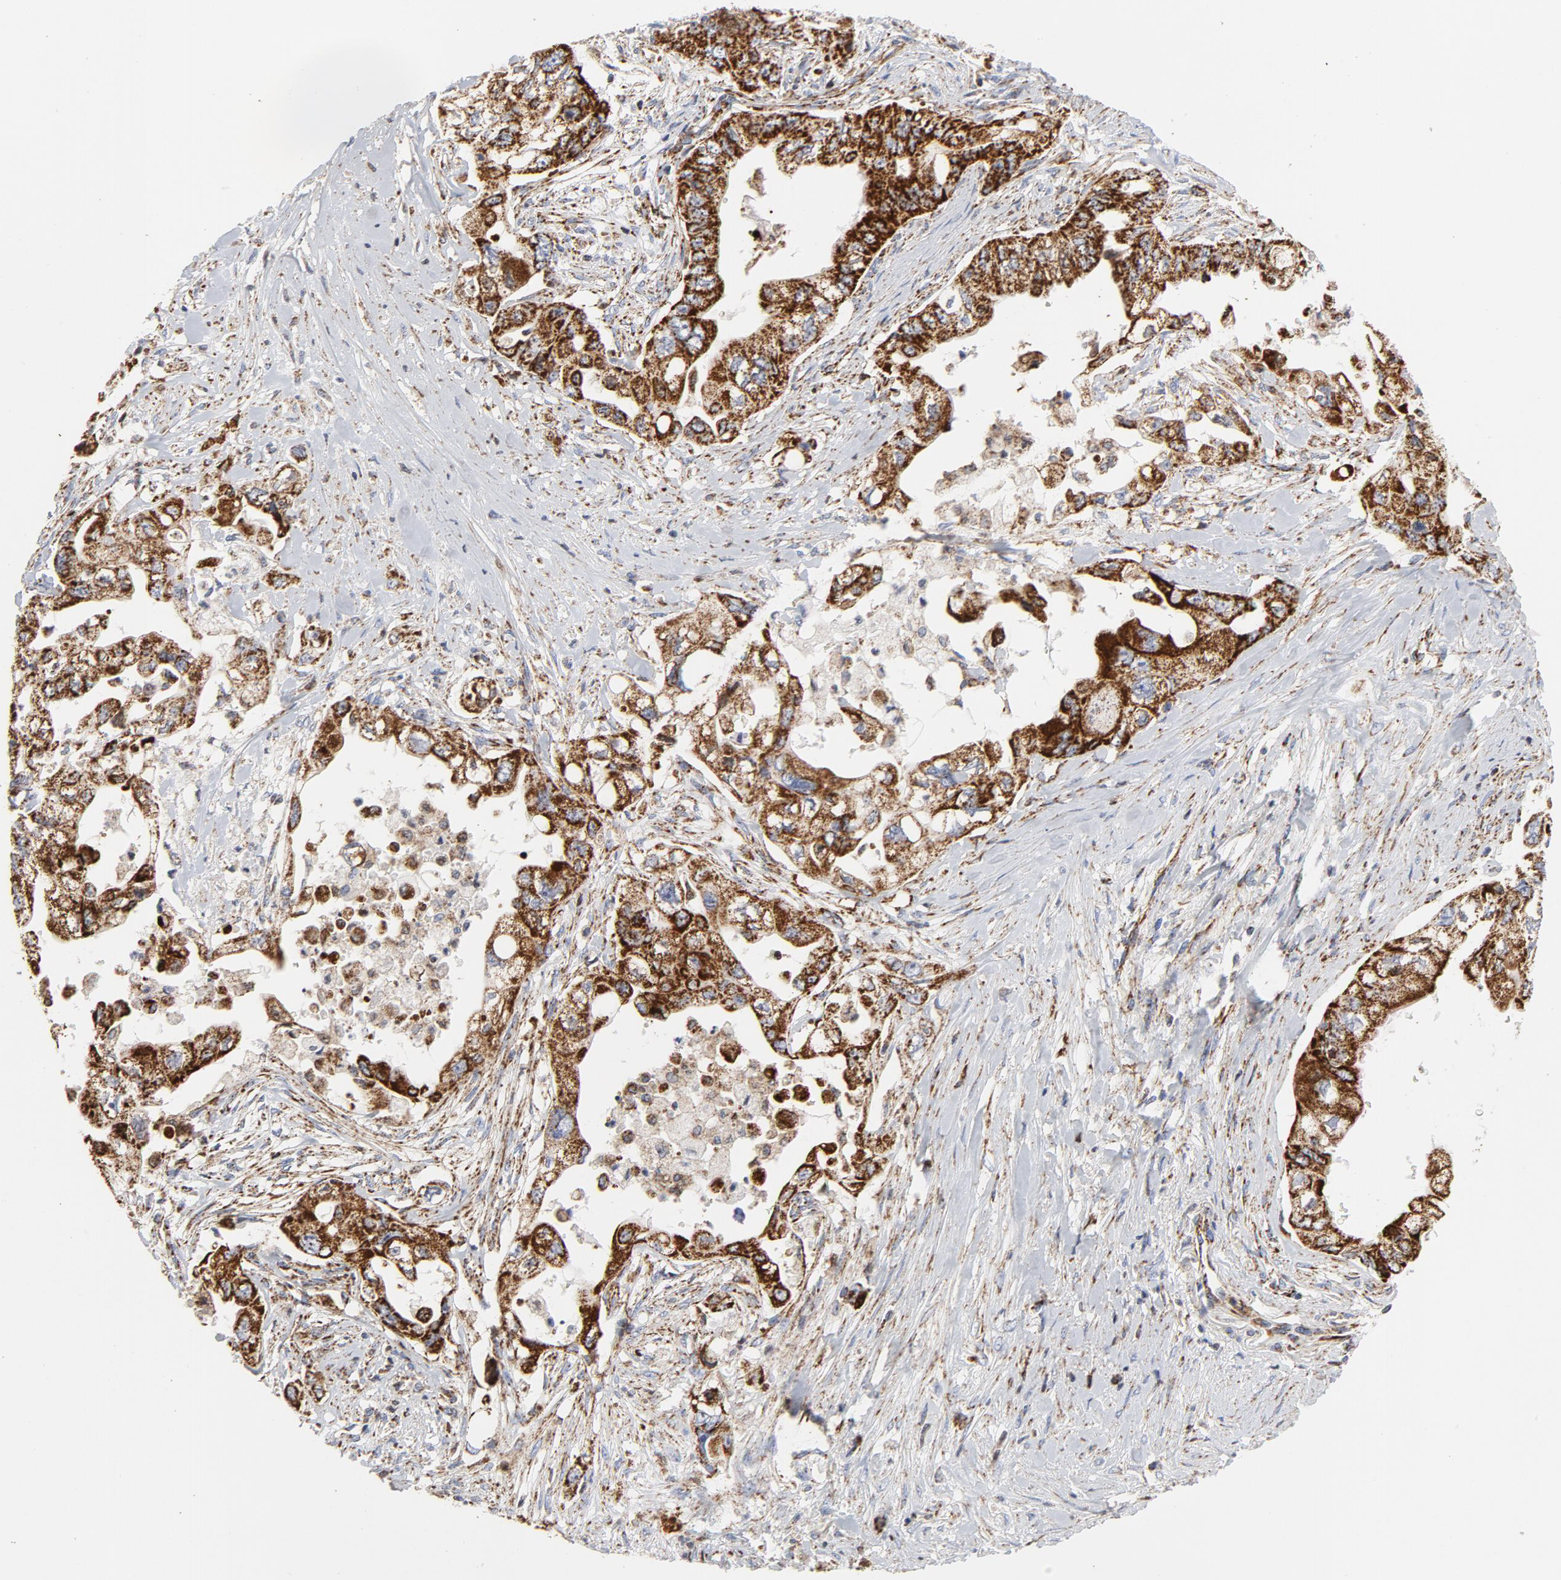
{"staining": {"intensity": "strong", "quantity": ">75%", "location": "cytoplasmic/membranous"}, "tissue": "pancreatic cancer", "cell_type": "Tumor cells", "image_type": "cancer", "snomed": [{"axis": "morphology", "description": "Normal tissue, NOS"}, {"axis": "topography", "description": "Pancreas"}], "caption": "A high amount of strong cytoplasmic/membranous staining is present in approximately >75% of tumor cells in pancreatic cancer tissue.", "gene": "CYCS", "patient": {"sex": "male", "age": 42}}